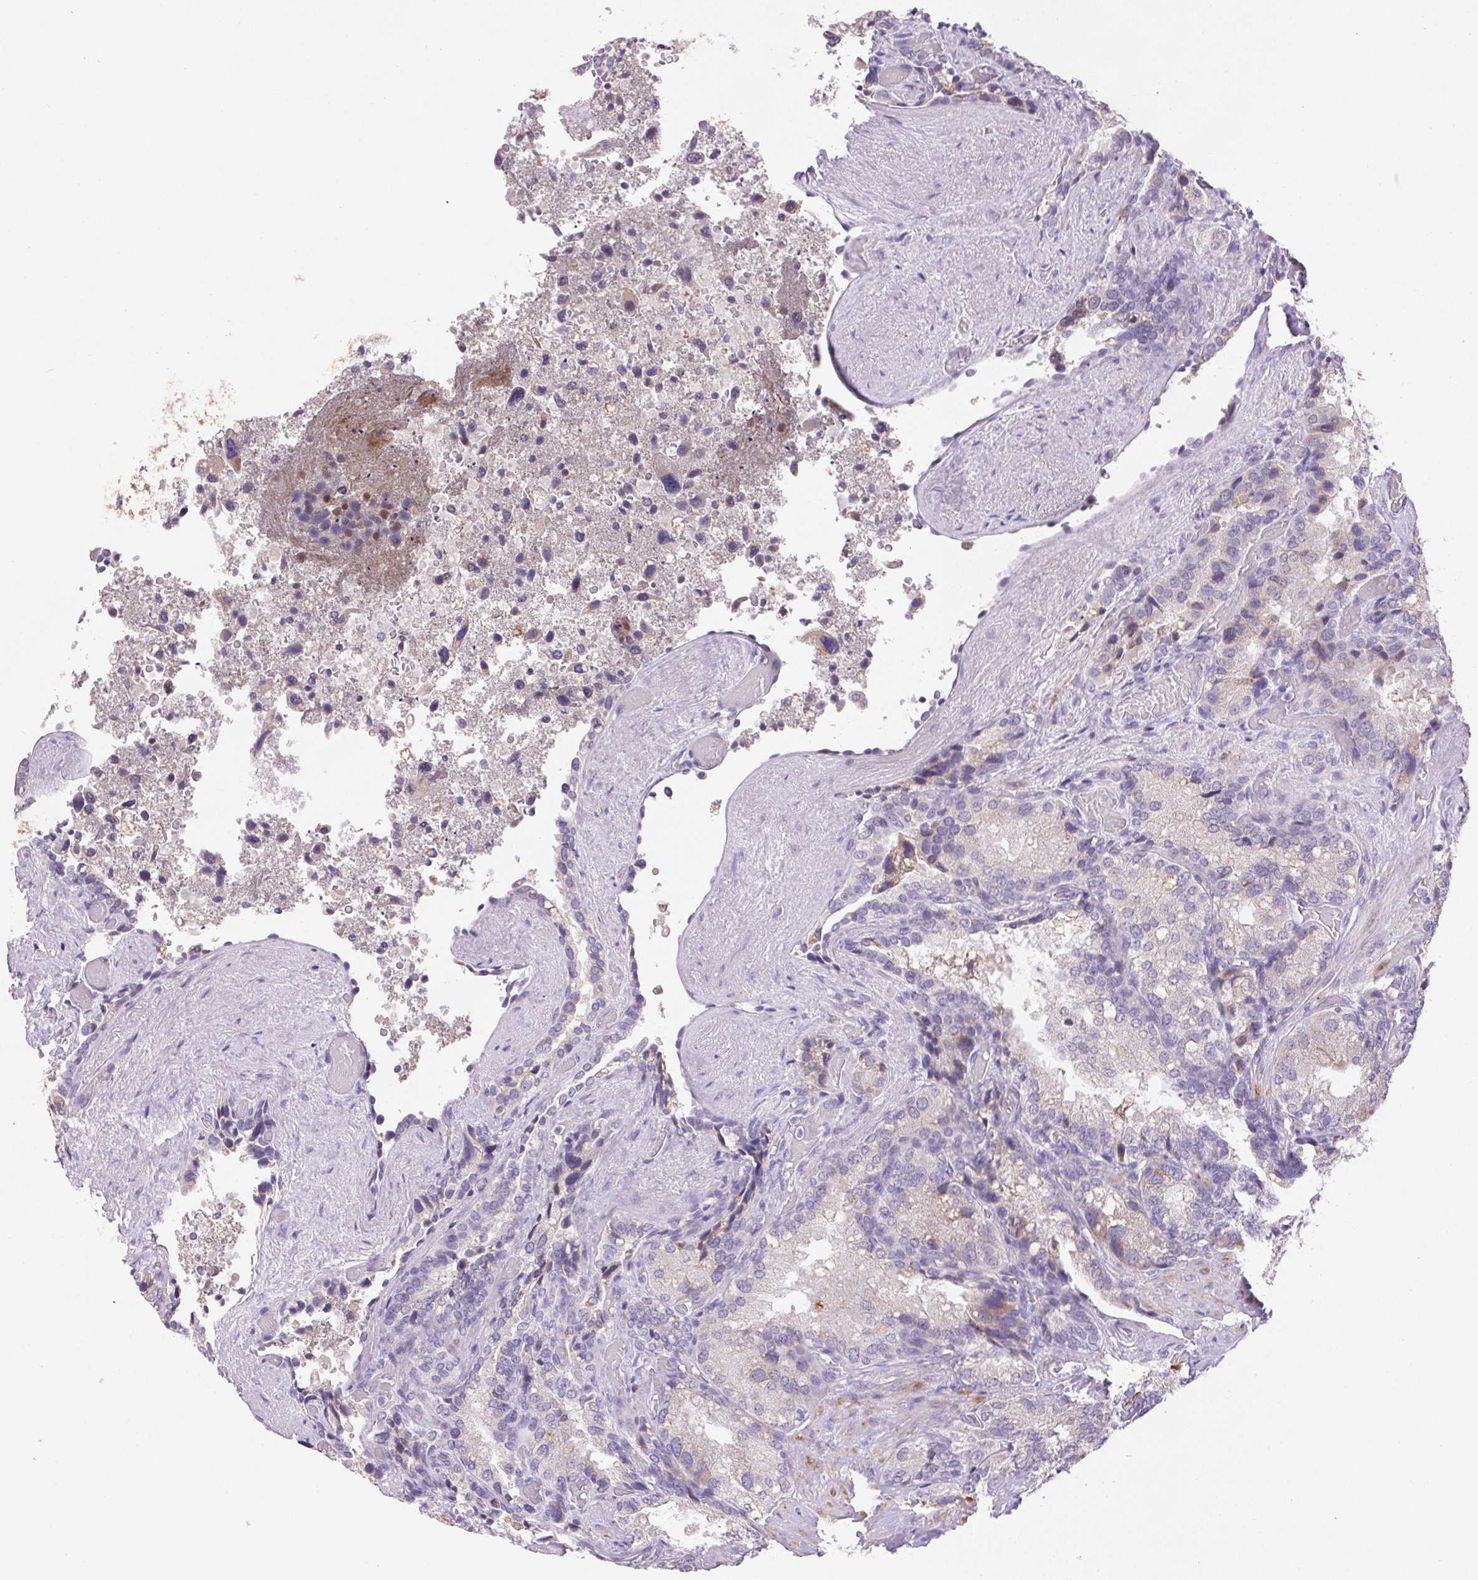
{"staining": {"intensity": "weak", "quantity": "<25%", "location": "cytoplasmic/membranous"}, "tissue": "seminal vesicle", "cell_type": "Glandular cells", "image_type": "normal", "snomed": [{"axis": "morphology", "description": "Normal tissue, NOS"}, {"axis": "topography", "description": "Seminal veicle"}], "caption": "There is no significant positivity in glandular cells of seminal vesicle. (Stains: DAB (3,3'-diaminobenzidine) immunohistochemistry with hematoxylin counter stain, Microscopy: brightfield microscopy at high magnification).", "gene": "ARHGAP11B", "patient": {"sex": "male", "age": 60}}